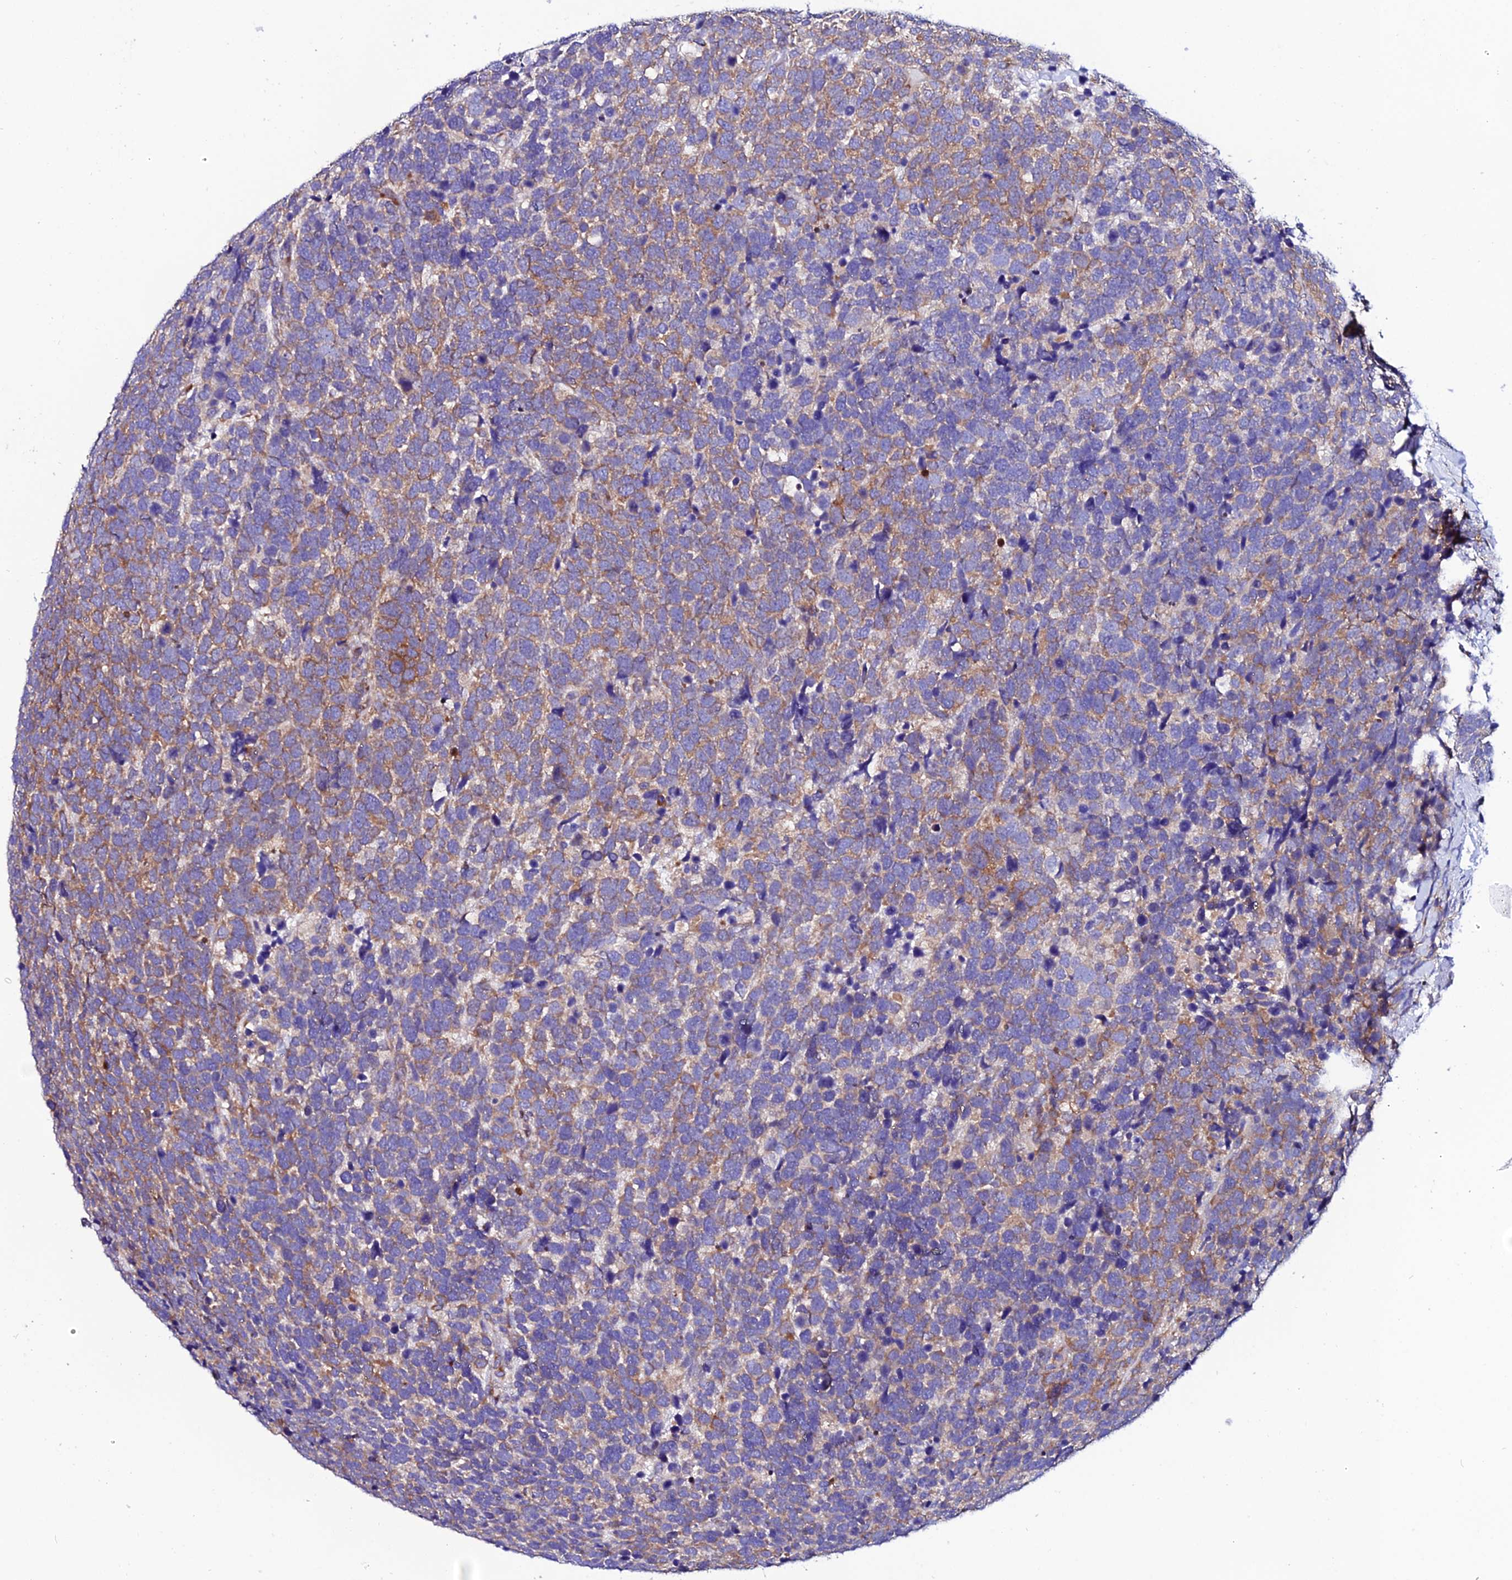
{"staining": {"intensity": "moderate", "quantity": ">75%", "location": "cytoplasmic/membranous"}, "tissue": "urothelial cancer", "cell_type": "Tumor cells", "image_type": "cancer", "snomed": [{"axis": "morphology", "description": "Urothelial carcinoma, High grade"}, {"axis": "topography", "description": "Urinary bladder"}], "caption": "Immunohistochemistry of urothelial carcinoma (high-grade) displays medium levels of moderate cytoplasmic/membranous expression in approximately >75% of tumor cells.", "gene": "EEF1G", "patient": {"sex": "female", "age": 82}}